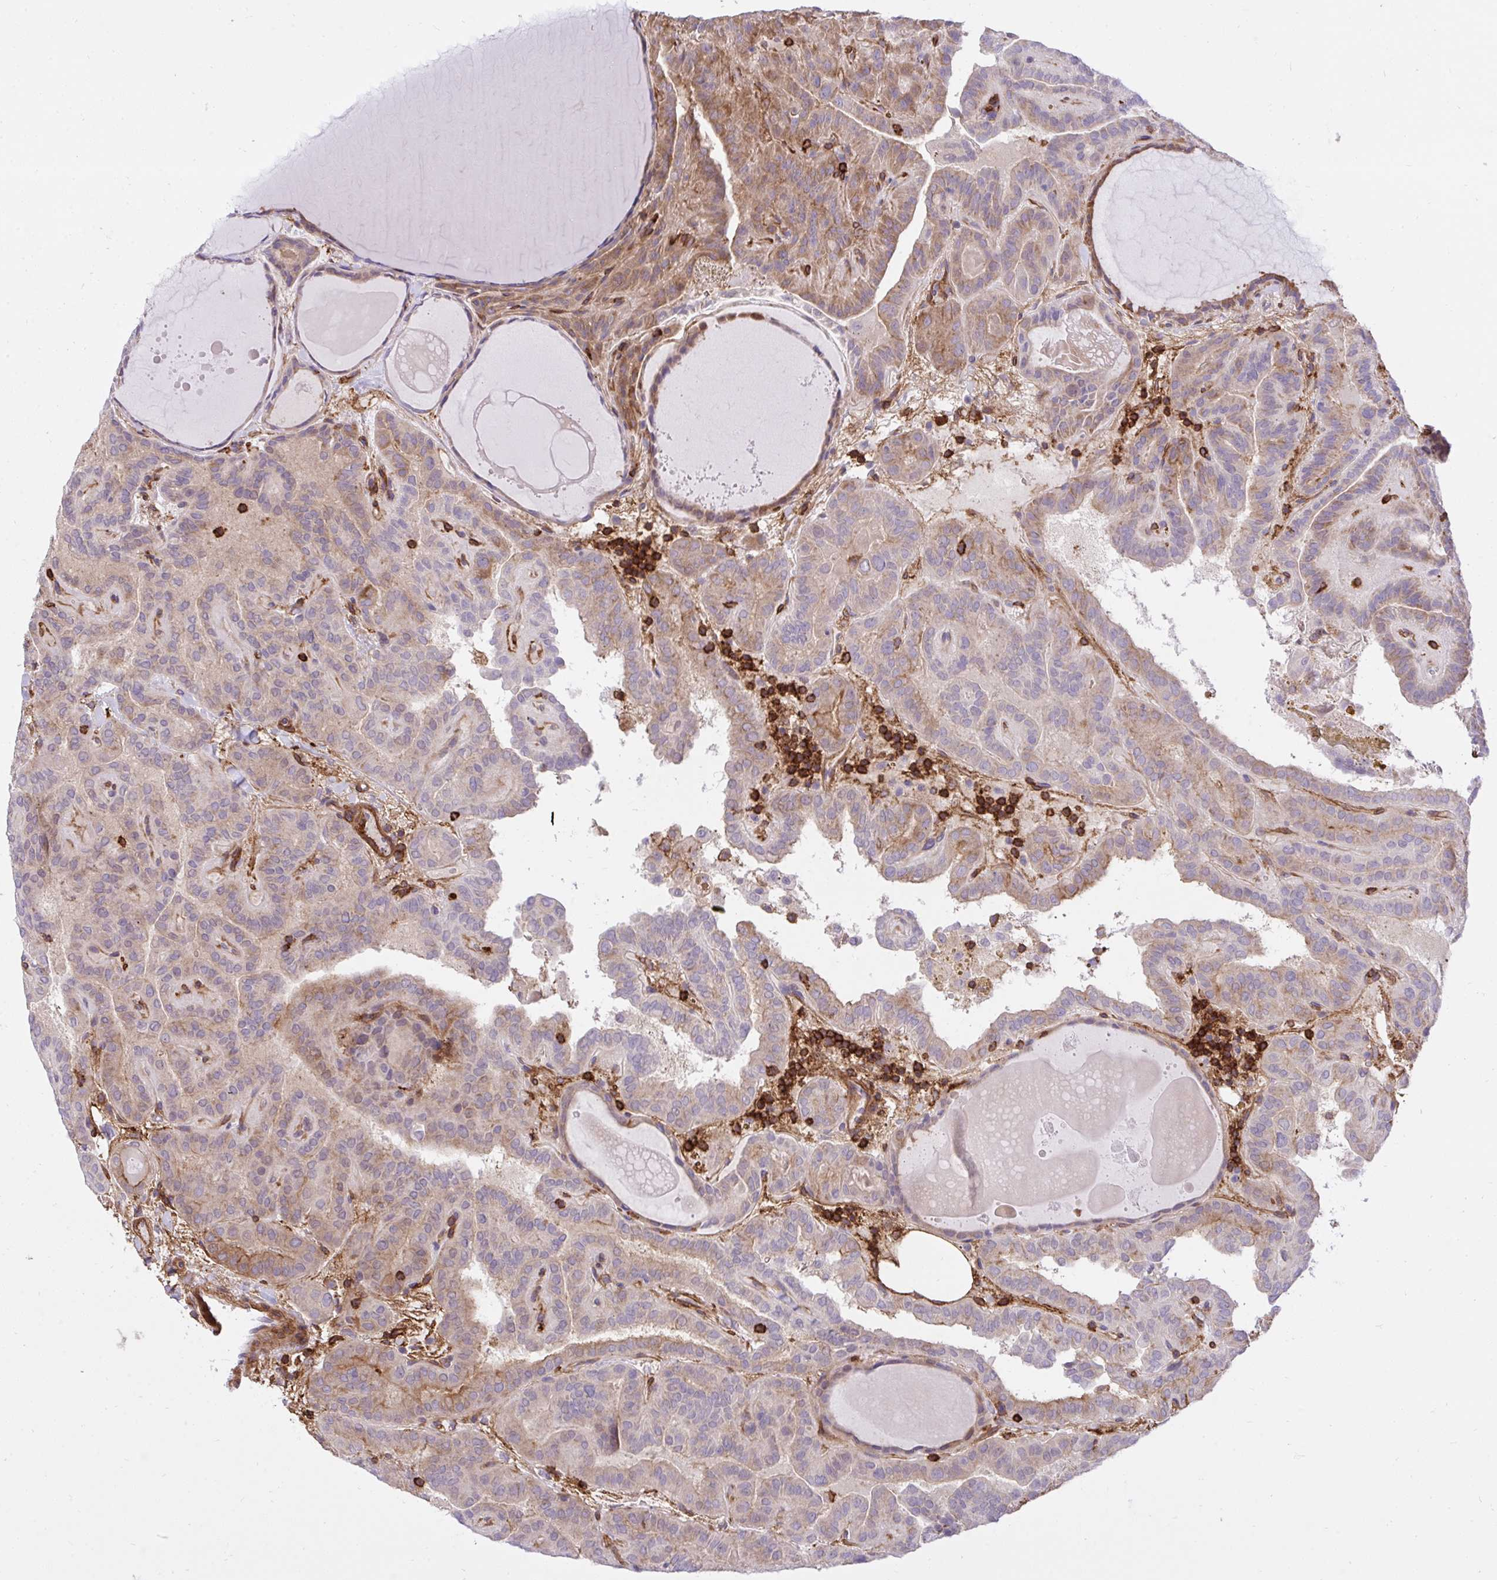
{"staining": {"intensity": "moderate", "quantity": "<25%", "location": "cytoplasmic/membranous"}, "tissue": "thyroid cancer", "cell_type": "Tumor cells", "image_type": "cancer", "snomed": [{"axis": "morphology", "description": "Papillary adenocarcinoma, NOS"}, {"axis": "topography", "description": "Thyroid gland"}], "caption": "This photomicrograph displays immunohistochemistry (IHC) staining of thyroid papillary adenocarcinoma, with low moderate cytoplasmic/membranous positivity in approximately <25% of tumor cells.", "gene": "ERI1", "patient": {"sex": "female", "age": 46}}